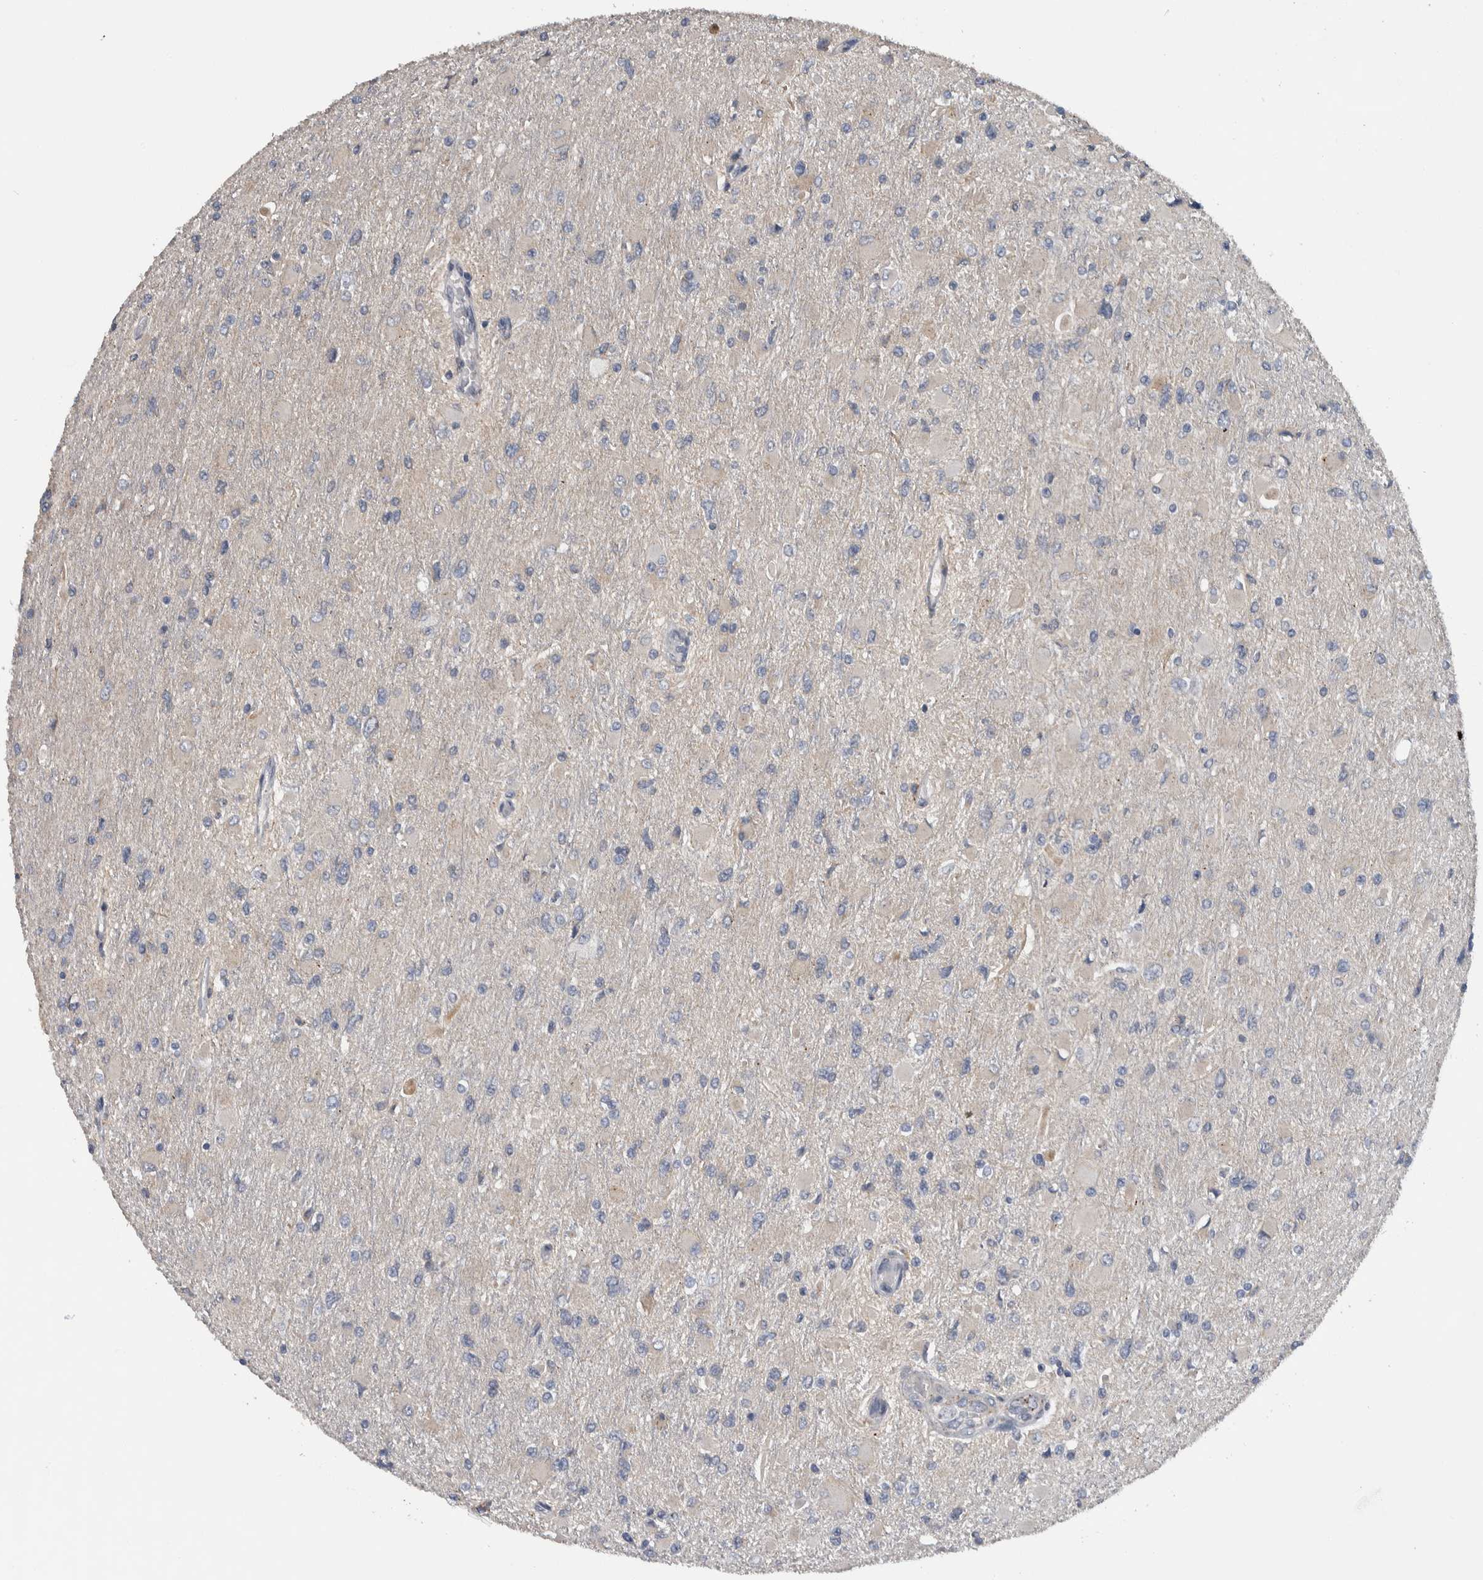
{"staining": {"intensity": "negative", "quantity": "none", "location": "none"}, "tissue": "glioma", "cell_type": "Tumor cells", "image_type": "cancer", "snomed": [{"axis": "morphology", "description": "Glioma, malignant, High grade"}, {"axis": "topography", "description": "Cerebral cortex"}], "caption": "Immunohistochemistry of human high-grade glioma (malignant) displays no staining in tumor cells.", "gene": "FAM83G", "patient": {"sex": "female", "age": 36}}